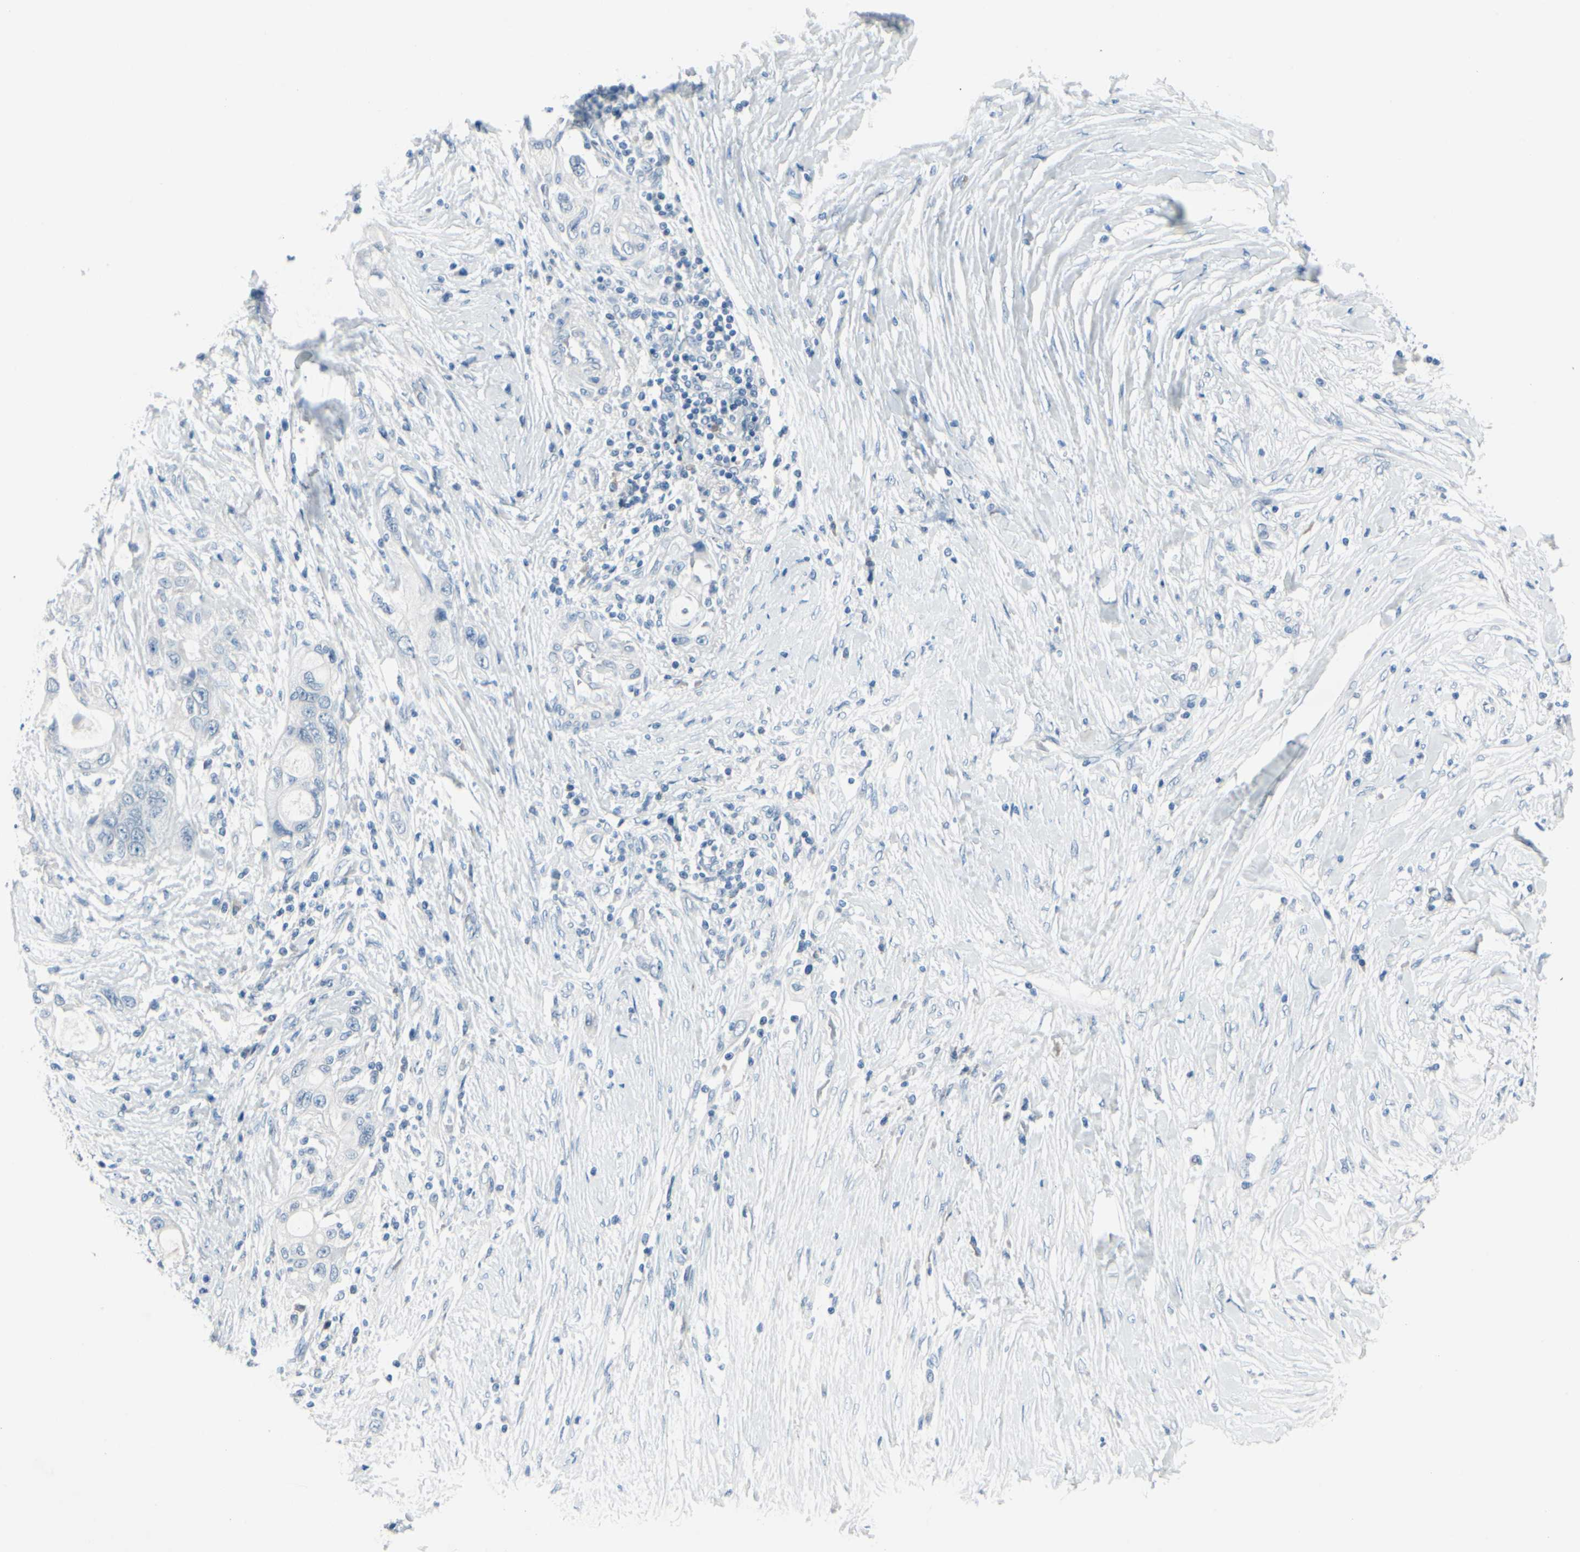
{"staining": {"intensity": "negative", "quantity": "none", "location": "none"}, "tissue": "pancreatic cancer", "cell_type": "Tumor cells", "image_type": "cancer", "snomed": [{"axis": "morphology", "description": "Adenocarcinoma, NOS"}, {"axis": "topography", "description": "Pancreas"}], "caption": "High magnification brightfield microscopy of adenocarcinoma (pancreatic) stained with DAB (brown) and counterstained with hematoxylin (blue): tumor cells show no significant positivity.", "gene": "PGR", "patient": {"sex": "female", "age": 70}}